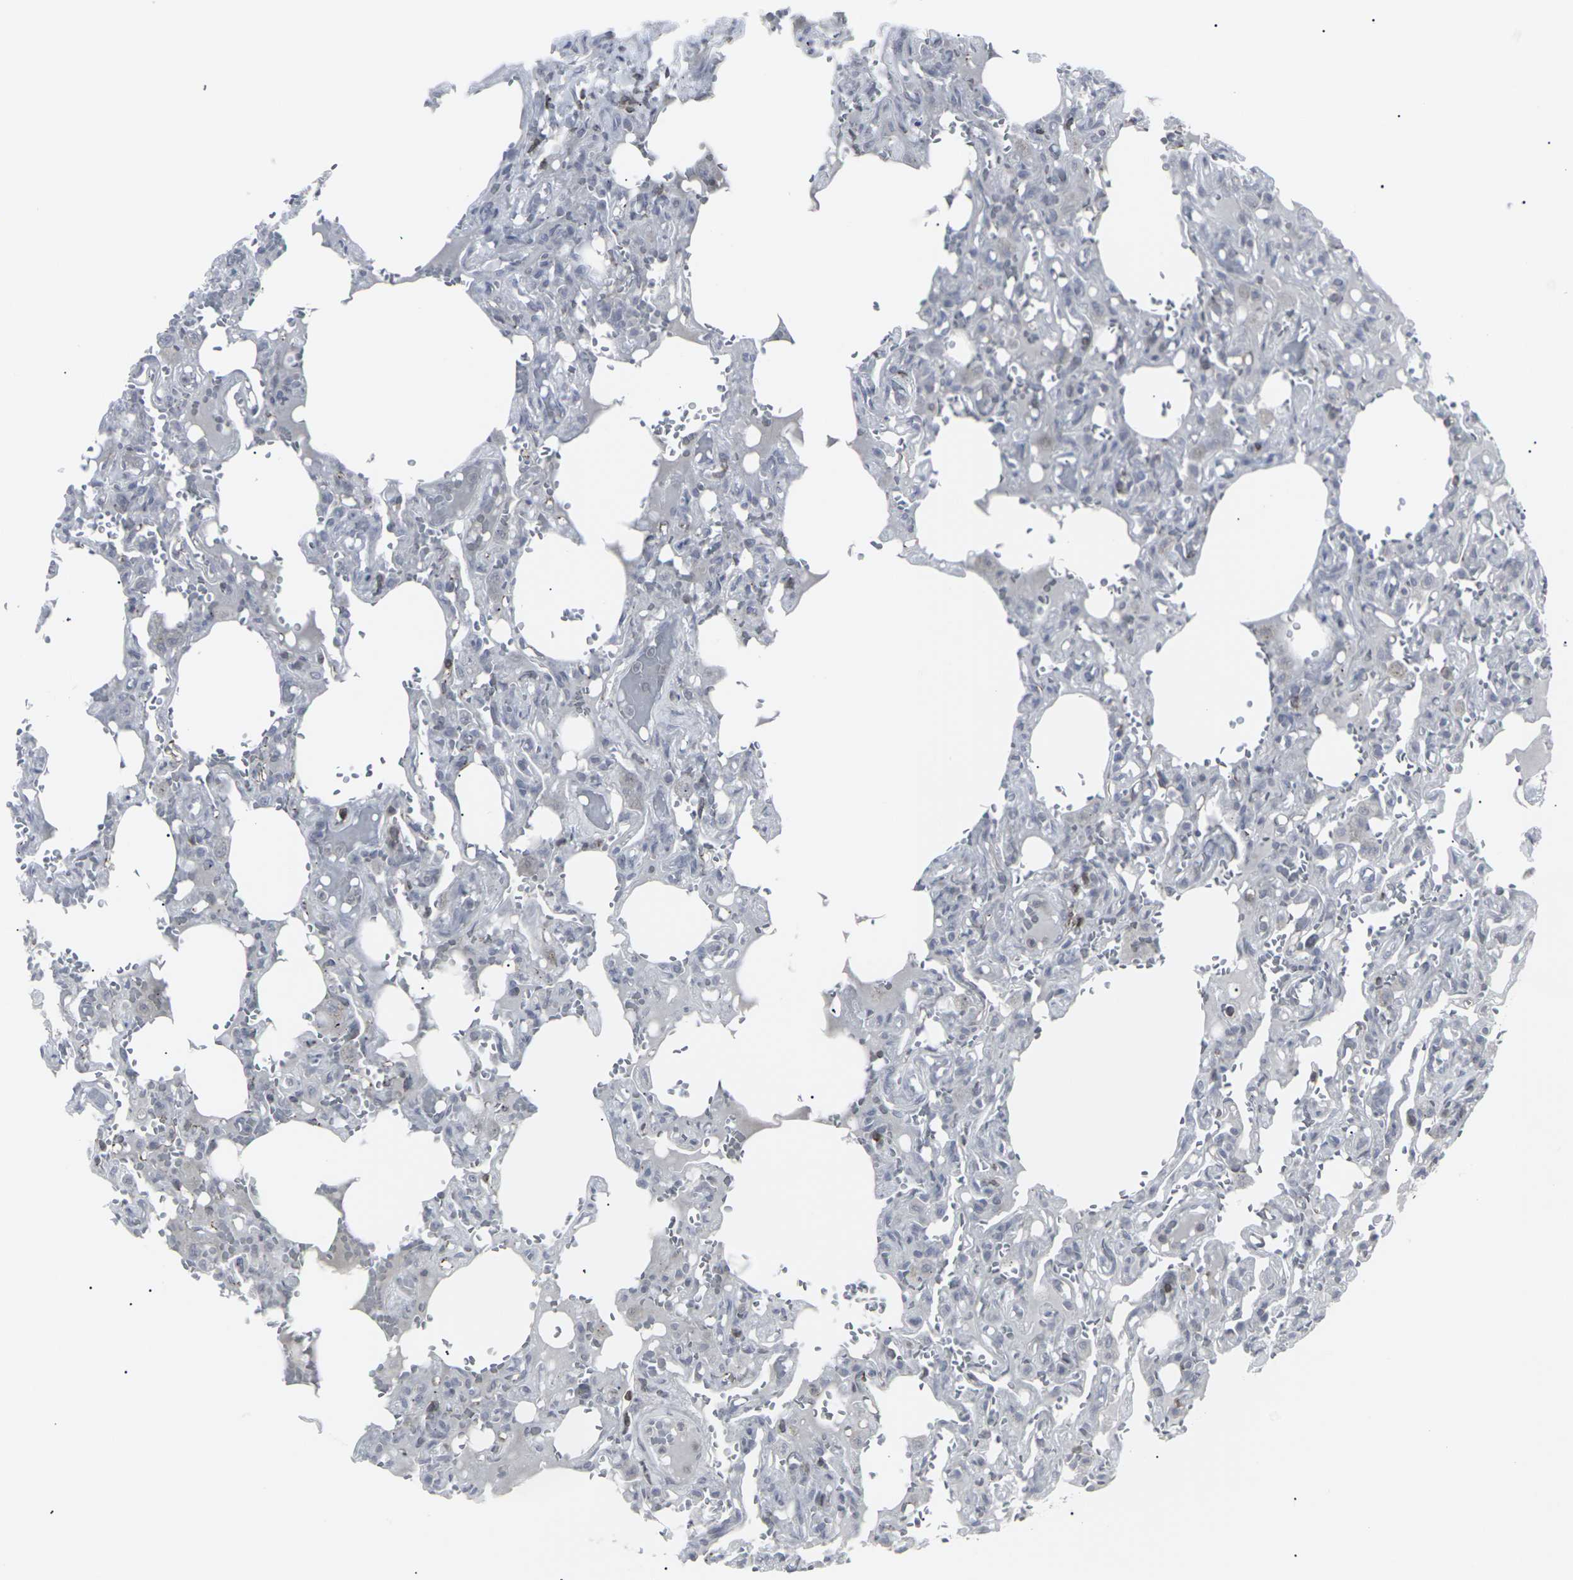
{"staining": {"intensity": "negative", "quantity": "none", "location": "none"}, "tissue": "lung", "cell_type": "Alveolar cells", "image_type": "normal", "snomed": [{"axis": "morphology", "description": "Normal tissue, NOS"}, {"axis": "topography", "description": "Lung"}], "caption": "Immunohistochemistry micrograph of normal lung stained for a protein (brown), which displays no staining in alveolar cells.", "gene": "APOBEC2", "patient": {"sex": "male", "age": 21}}